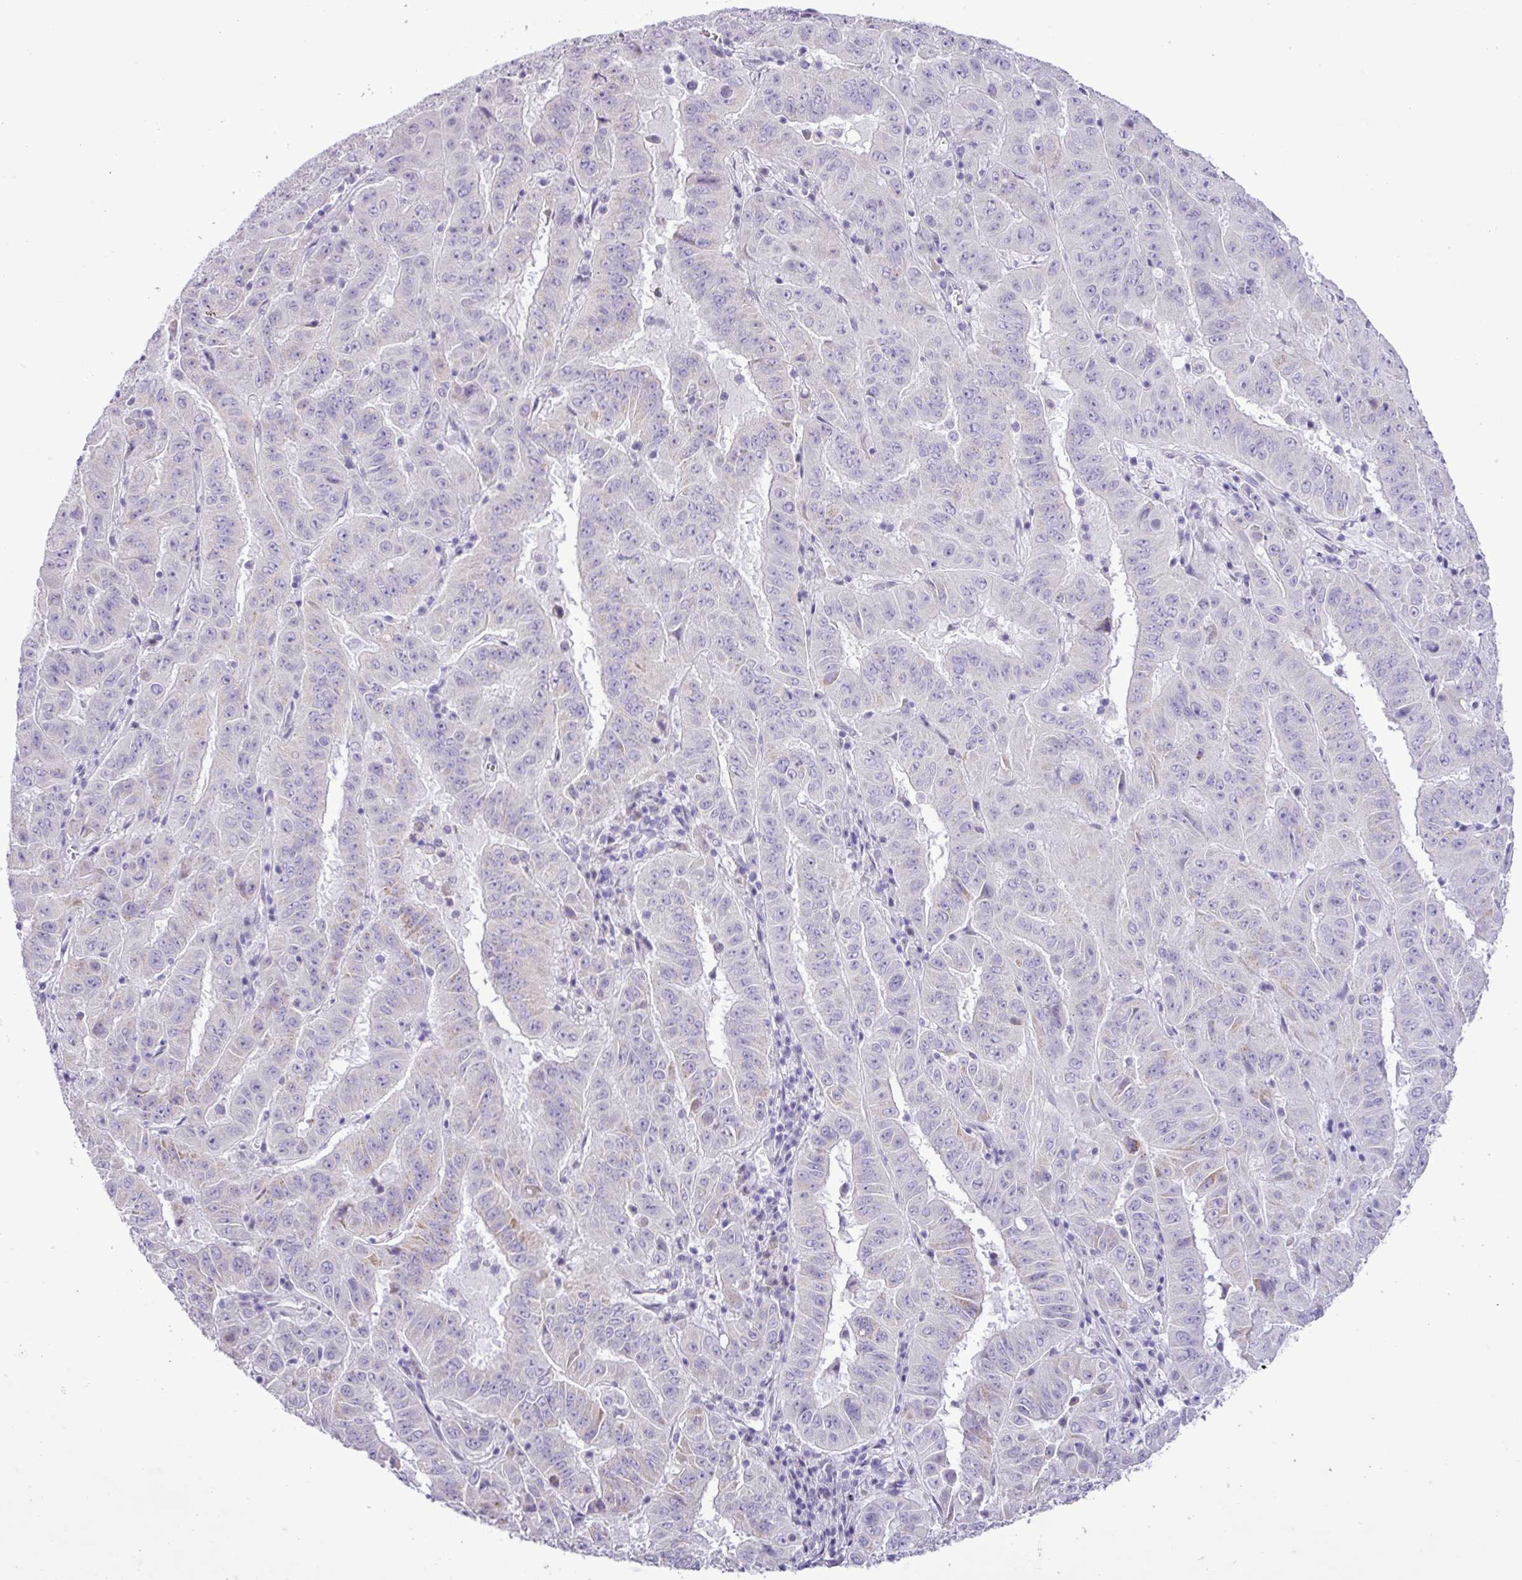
{"staining": {"intensity": "negative", "quantity": "none", "location": "none"}, "tissue": "pancreatic cancer", "cell_type": "Tumor cells", "image_type": "cancer", "snomed": [{"axis": "morphology", "description": "Adenocarcinoma, NOS"}, {"axis": "topography", "description": "Pancreas"}], "caption": "Pancreatic cancer was stained to show a protein in brown. There is no significant expression in tumor cells. (DAB (3,3'-diaminobenzidine) immunohistochemistry with hematoxylin counter stain).", "gene": "ALDH3A1", "patient": {"sex": "male", "age": 63}}